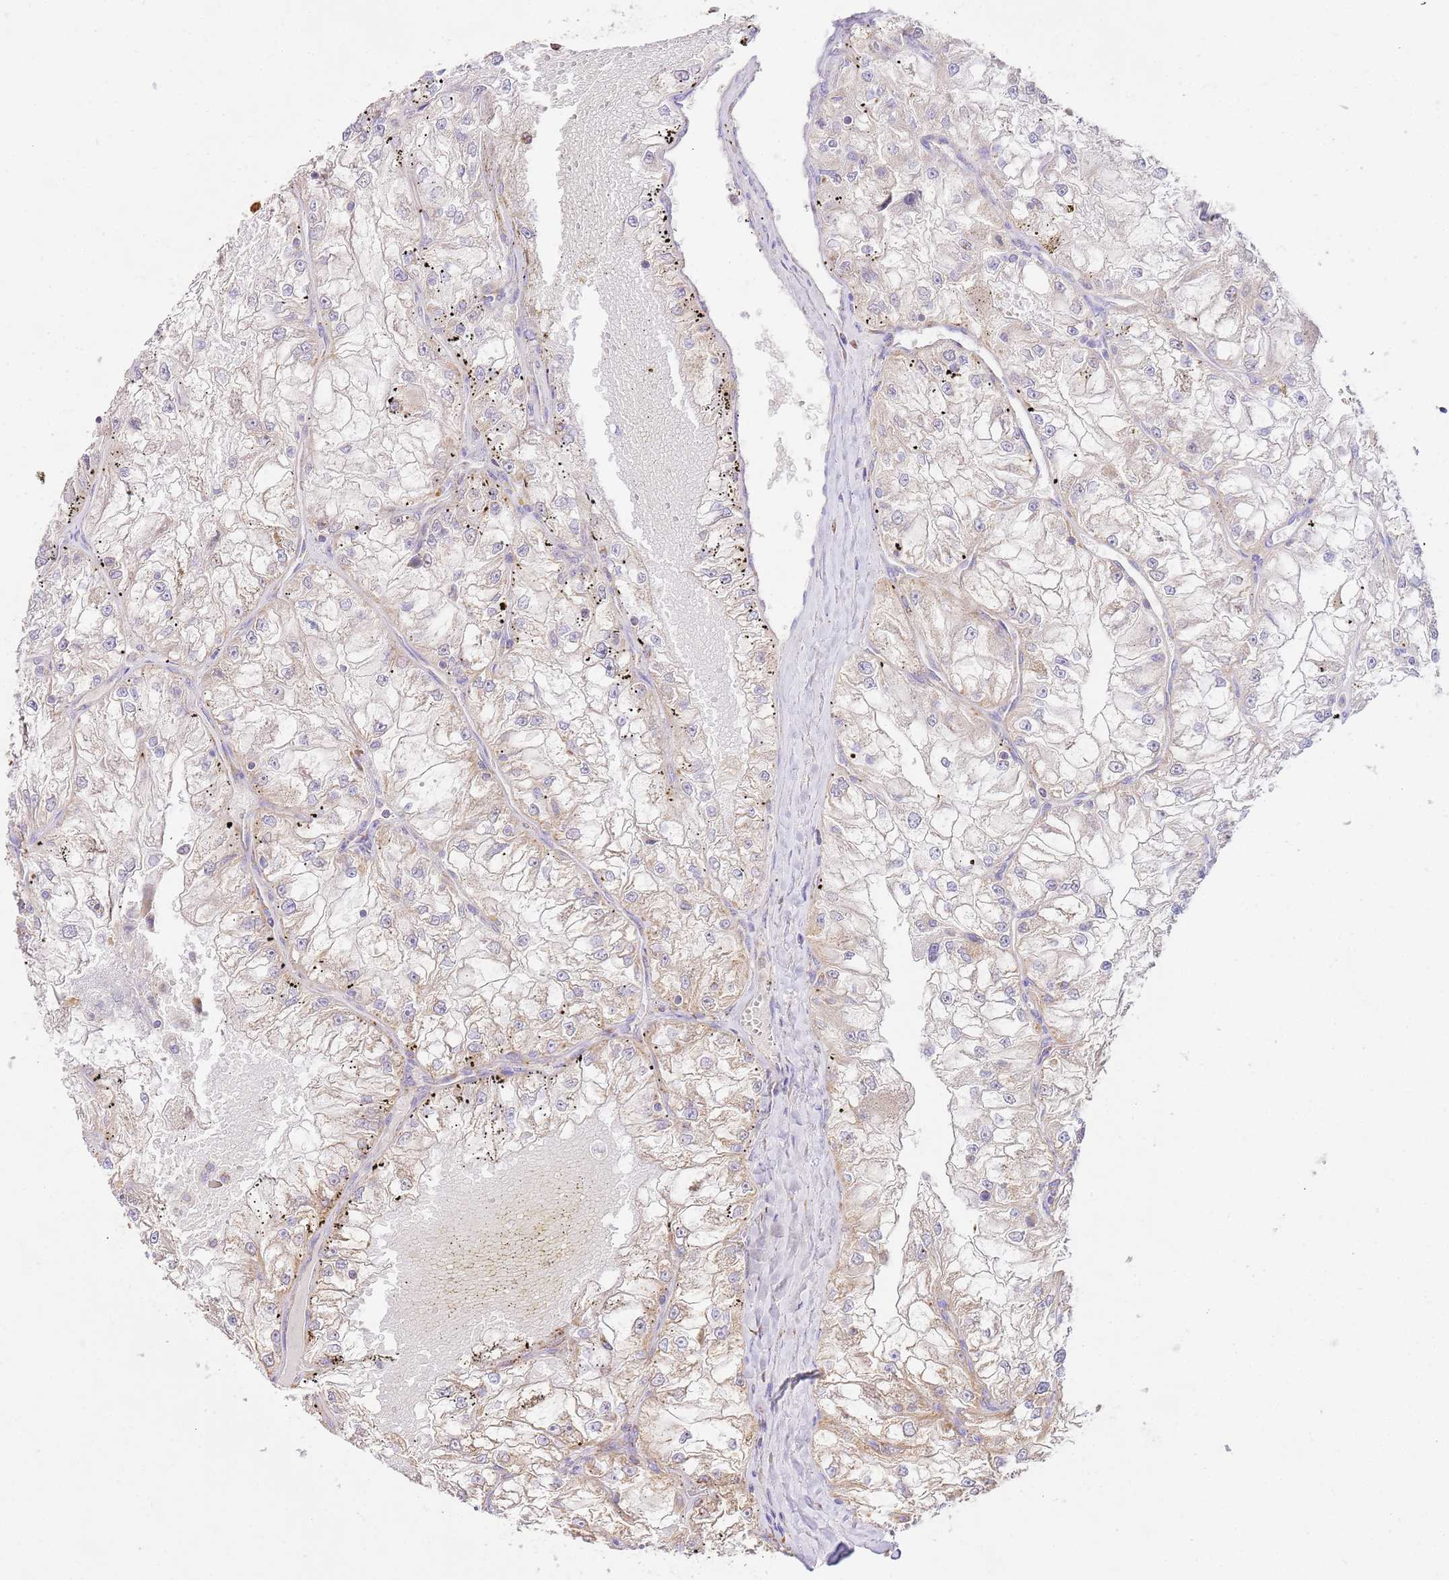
{"staining": {"intensity": "moderate", "quantity": ">75%", "location": "cytoplasmic/membranous"}, "tissue": "renal cancer", "cell_type": "Tumor cells", "image_type": "cancer", "snomed": [{"axis": "morphology", "description": "Adenocarcinoma, NOS"}, {"axis": "topography", "description": "Kidney"}], "caption": "This is an image of immunohistochemistry (IHC) staining of renal cancer, which shows moderate positivity in the cytoplasmic/membranous of tumor cells.", "gene": "ZBTB39", "patient": {"sex": "female", "age": 72}}